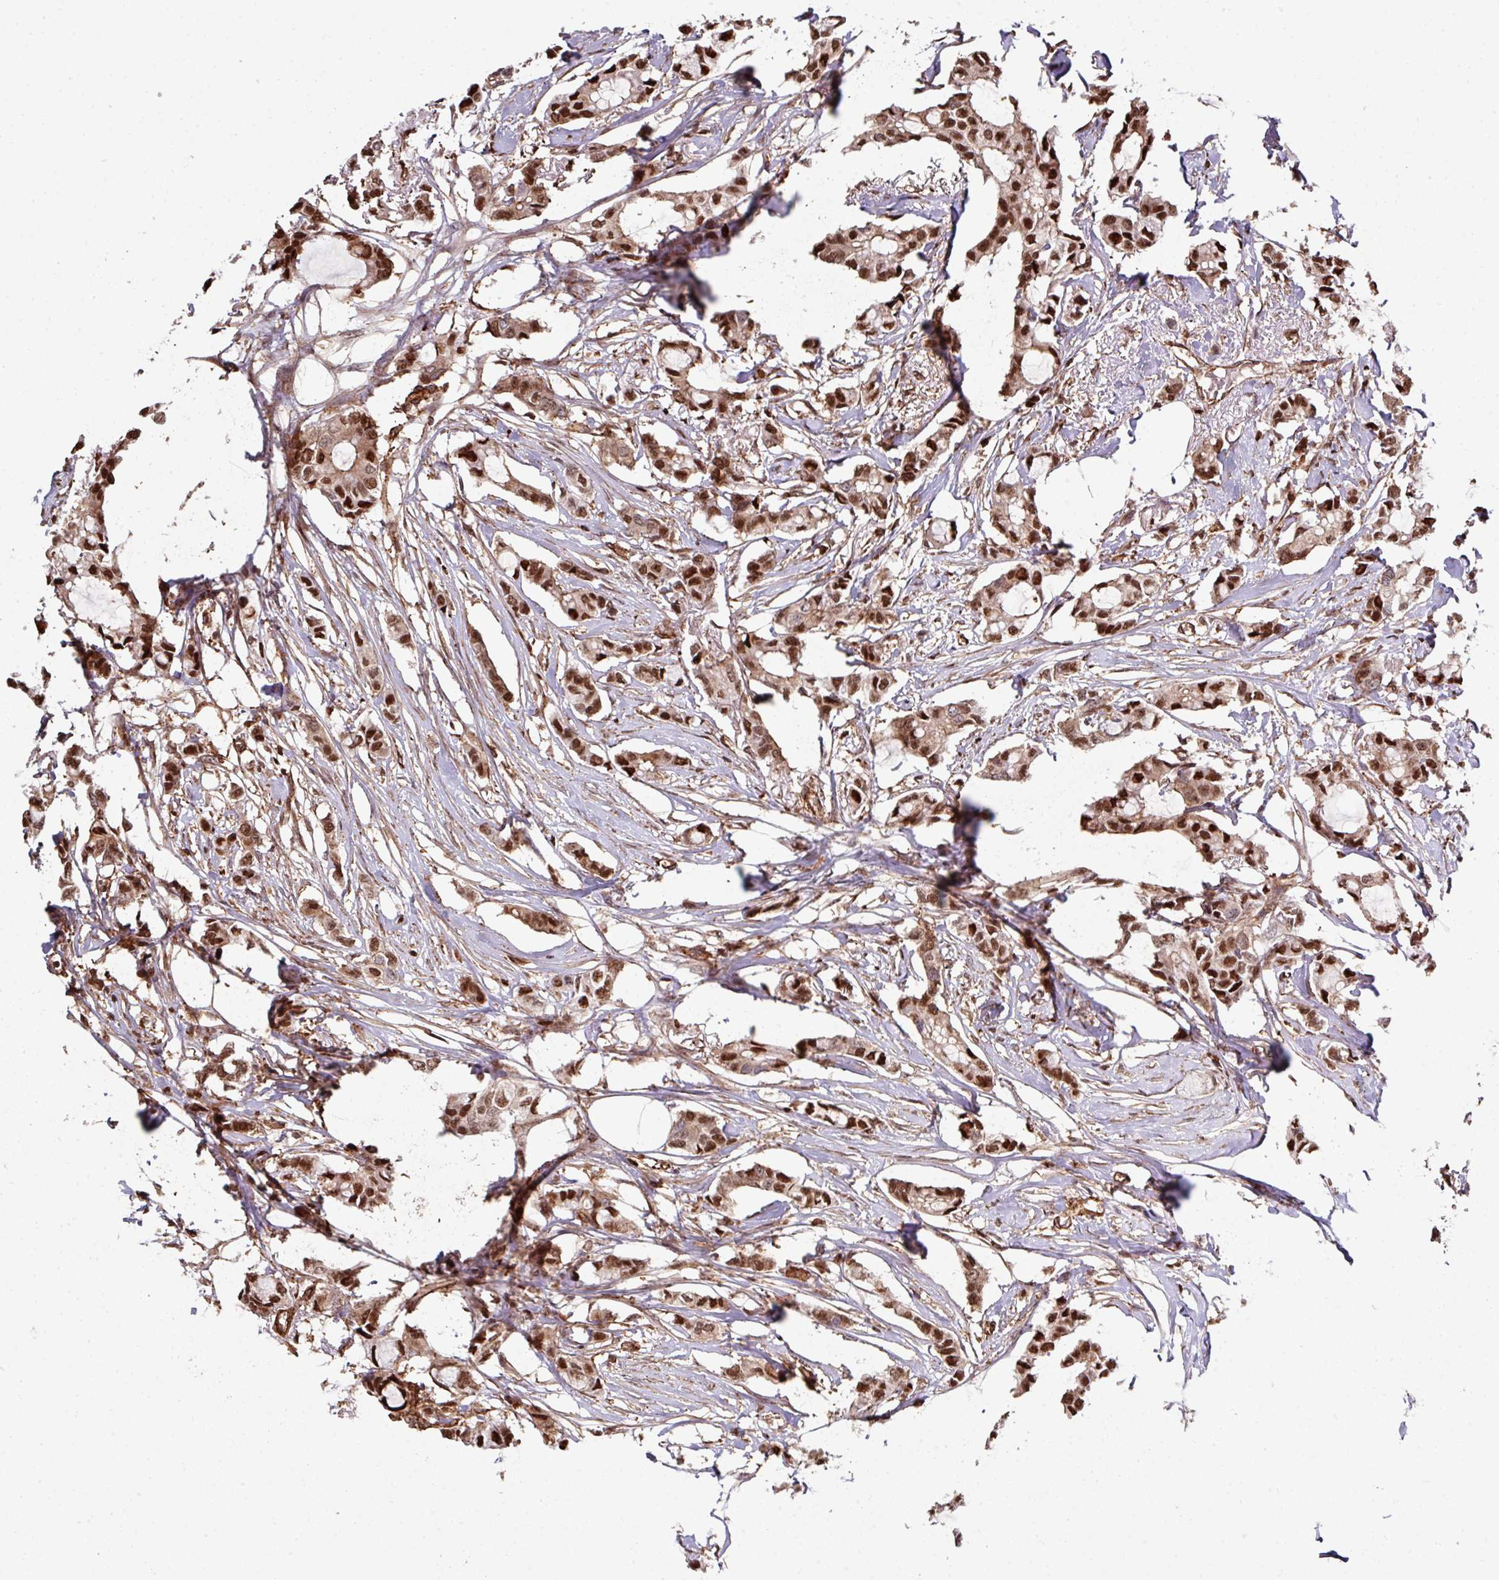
{"staining": {"intensity": "strong", "quantity": ">75%", "location": "nuclear"}, "tissue": "breast cancer", "cell_type": "Tumor cells", "image_type": "cancer", "snomed": [{"axis": "morphology", "description": "Duct carcinoma"}, {"axis": "topography", "description": "Breast"}], "caption": "Immunohistochemistry (IHC) photomicrograph of human invasive ductal carcinoma (breast) stained for a protein (brown), which reveals high levels of strong nuclear staining in approximately >75% of tumor cells.", "gene": "ANO9", "patient": {"sex": "female", "age": 73}}